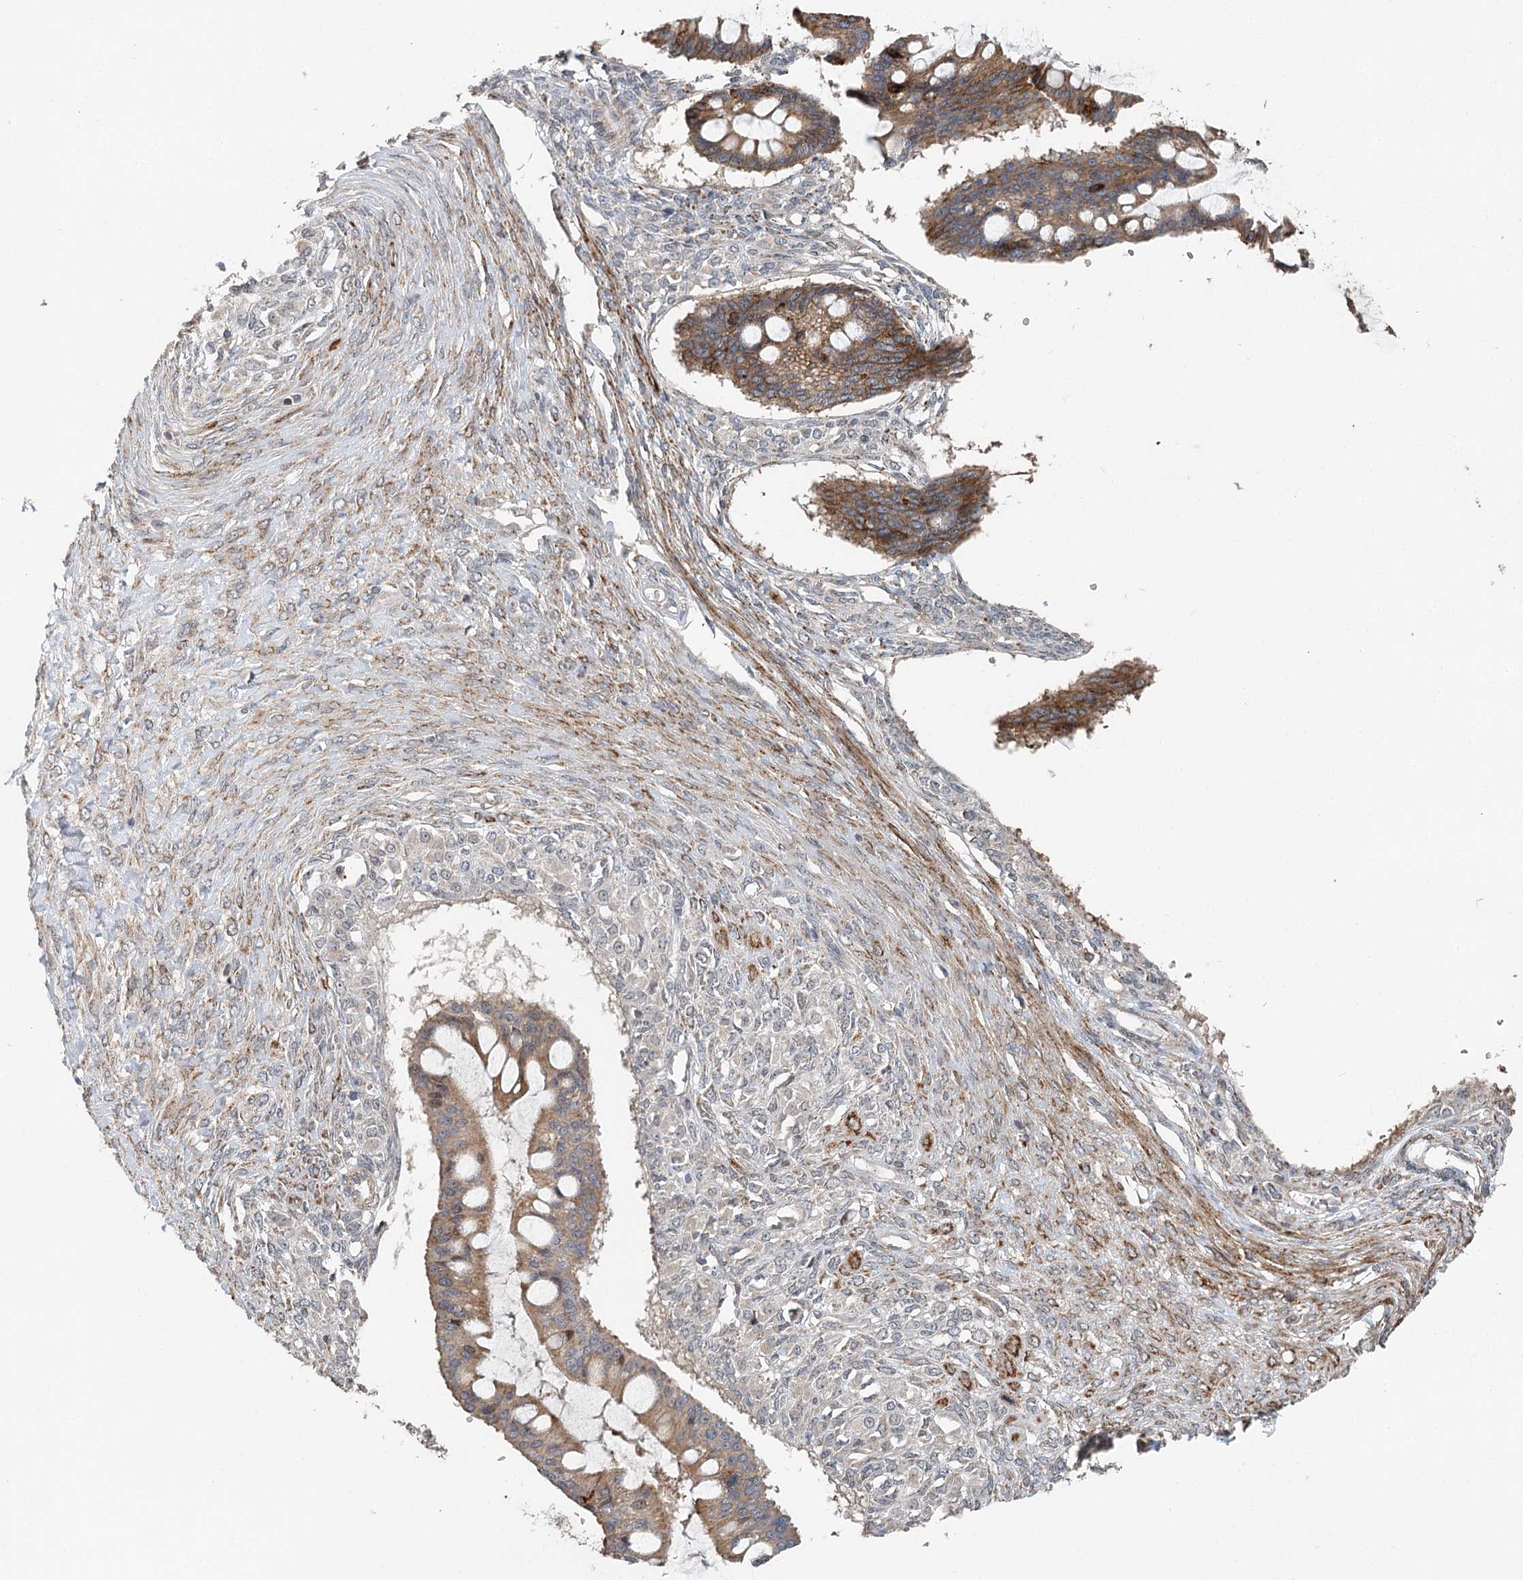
{"staining": {"intensity": "moderate", "quantity": ">75%", "location": "cytoplasmic/membranous"}, "tissue": "ovarian cancer", "cell_type": "Tumor cells", "image_type": "cancer", "snomed": [{"axis": "morphology", "description": "Cystadenocarcinoma, mucinous, NOS"}, {"axis": "topography", "description": "Ovary"}], "caption": "Immunohistochemical staining of human ovarian cancer (mucinous cystadenocarcinoma) demonstrates medium levels of moderate cytoplasmic/membranous protein staining in approximately >75% of tumor cells.", "gene": "RNF111", "patient": {"sex": "female", "age": 73}}